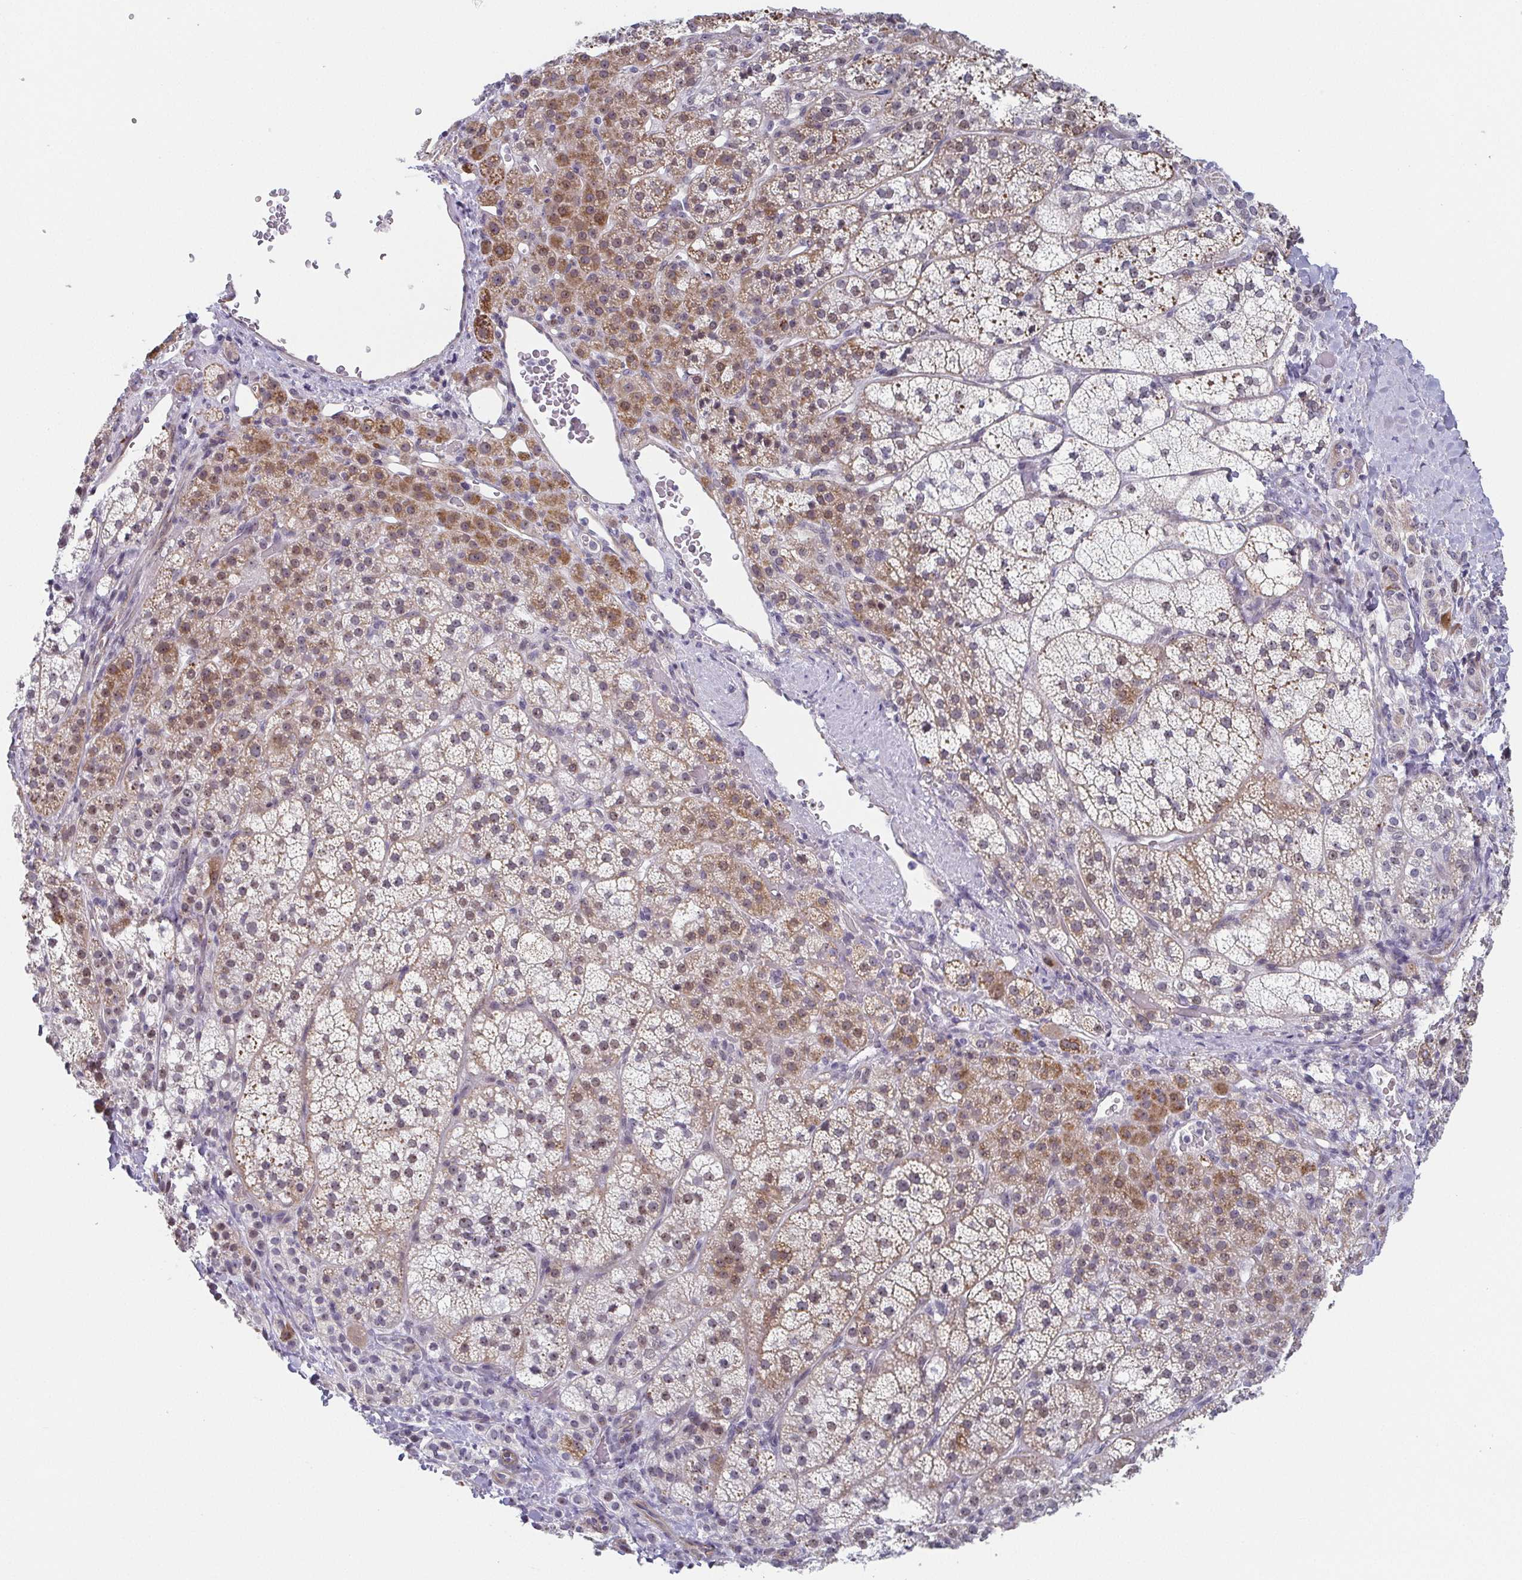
{"staining": {"intensity": "moderate", "quantity": "25%-75%", "location": "cytoplasmic/membranous"}, "tissue": "adrenal gland", "cell_type": "Glandular cells", "image_type": "normal", "snomed": [{"axis": "morphology", "description": "Normal tissue, NOS"}, {"axis": "topography", "description": "Adrenal gland"}], "caption": "Immunohistochemistry (IHC) histopathology image of unremarkable adrenal gland stained for a protein (brown), which demonstrates medium levels of moderate cytoplasmic/membranous expression in about 25%-75% of glandular cells.", "gene": "EXOSC7", "patient": {"sex": "female", "age": 60}}